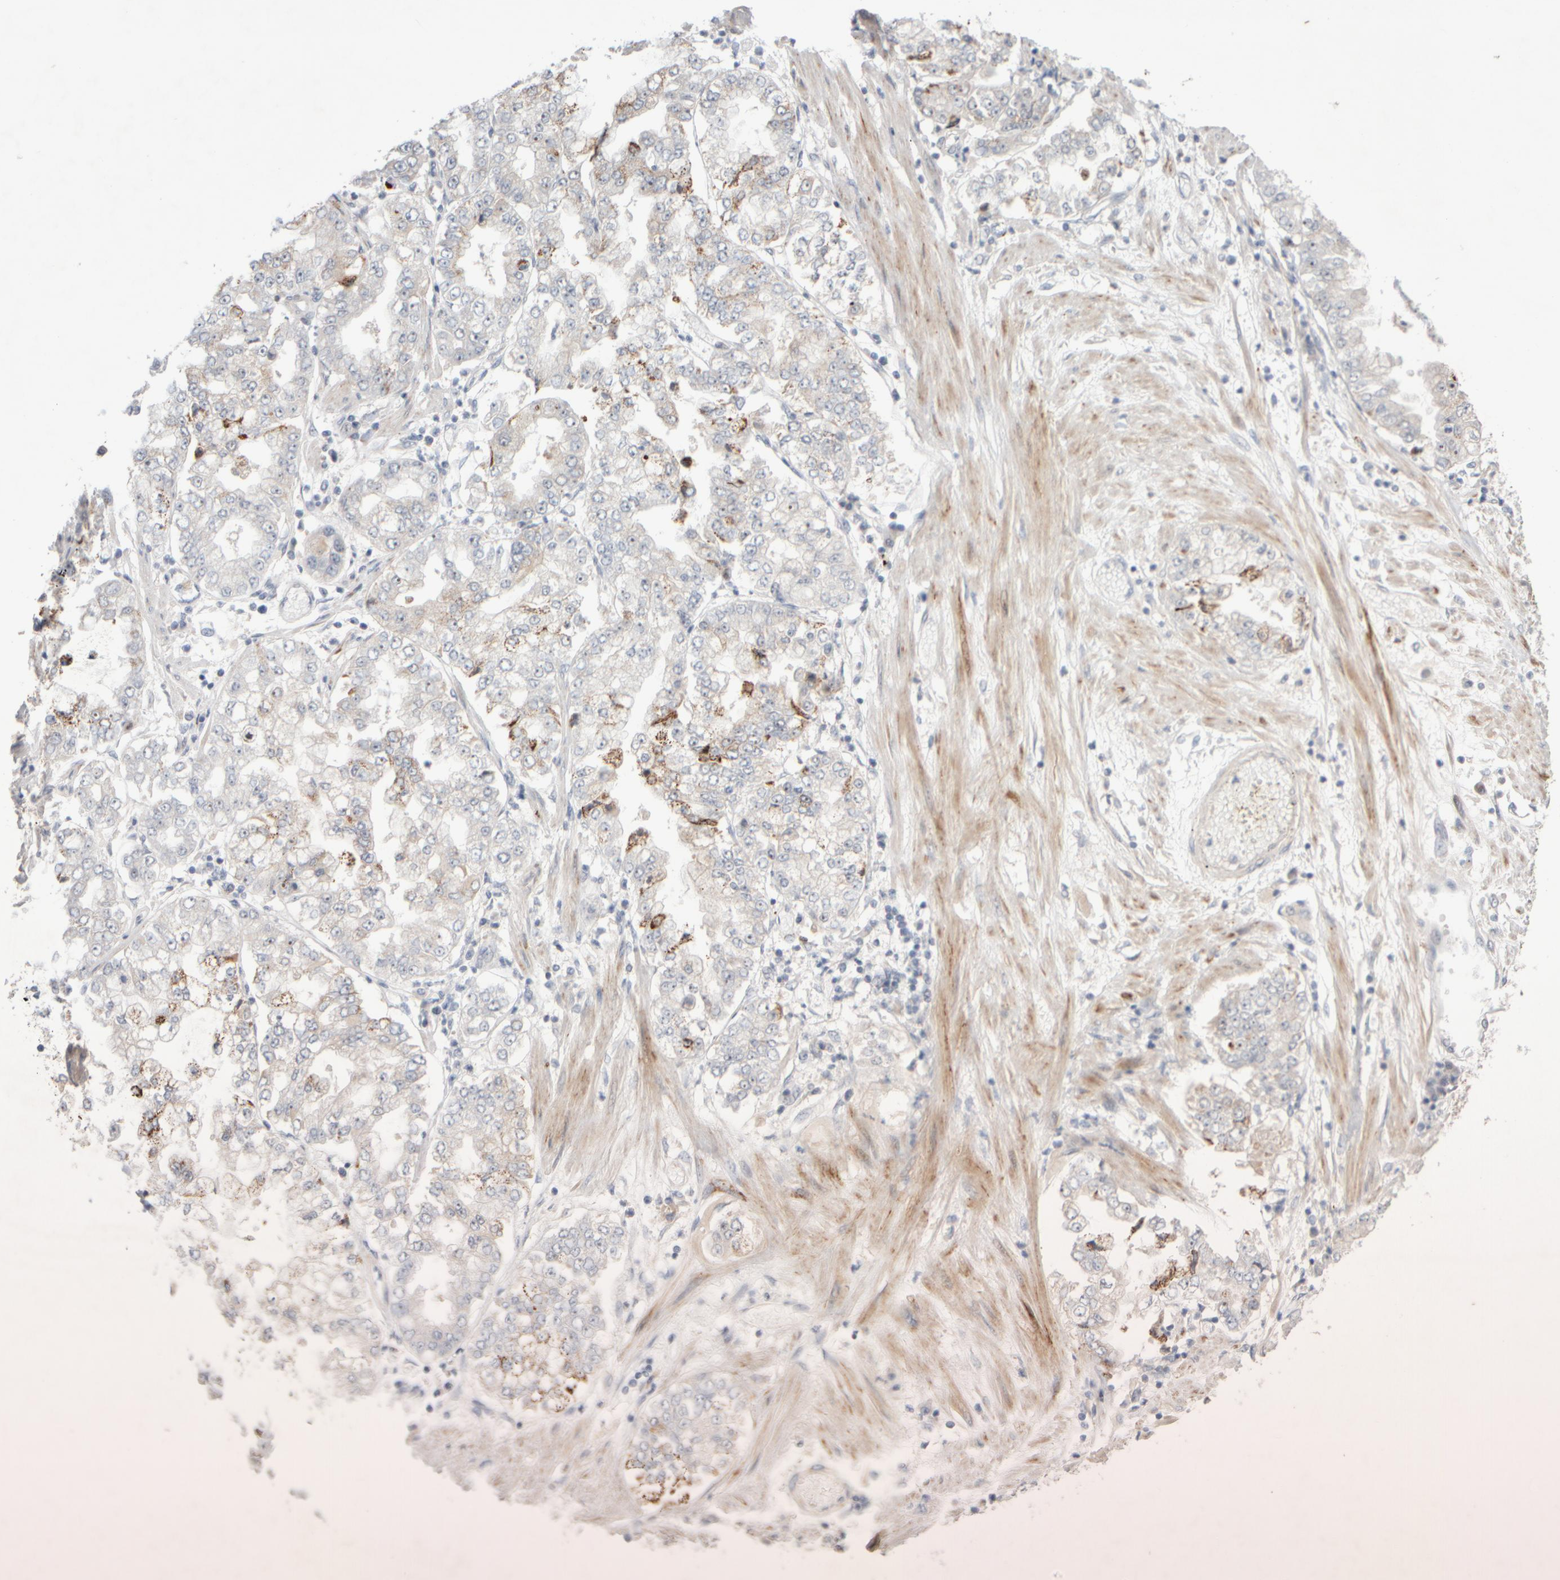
{"staining": {"intensity": "moderate", "quantity": "<25%", "location": "cytoplasmic/membranous"}, "tissue": "stomach cancer", "cell_type": "Tumor cells", "image_type": "cancer", "snomed": [{"axis": "morphology", "description": "Adenocarcinoma, NOS"}, {"axis": "topography", "description": "Stomach"}], "caption": "DAB immunohistochemical staining of adenocarcinoma (stomach) demonstrates moderate cytoplasmic/membranous protein expression in about <25% of tumor cells.", "gene": "CHADL", "patient": {"sex": "male", "age": 76}}